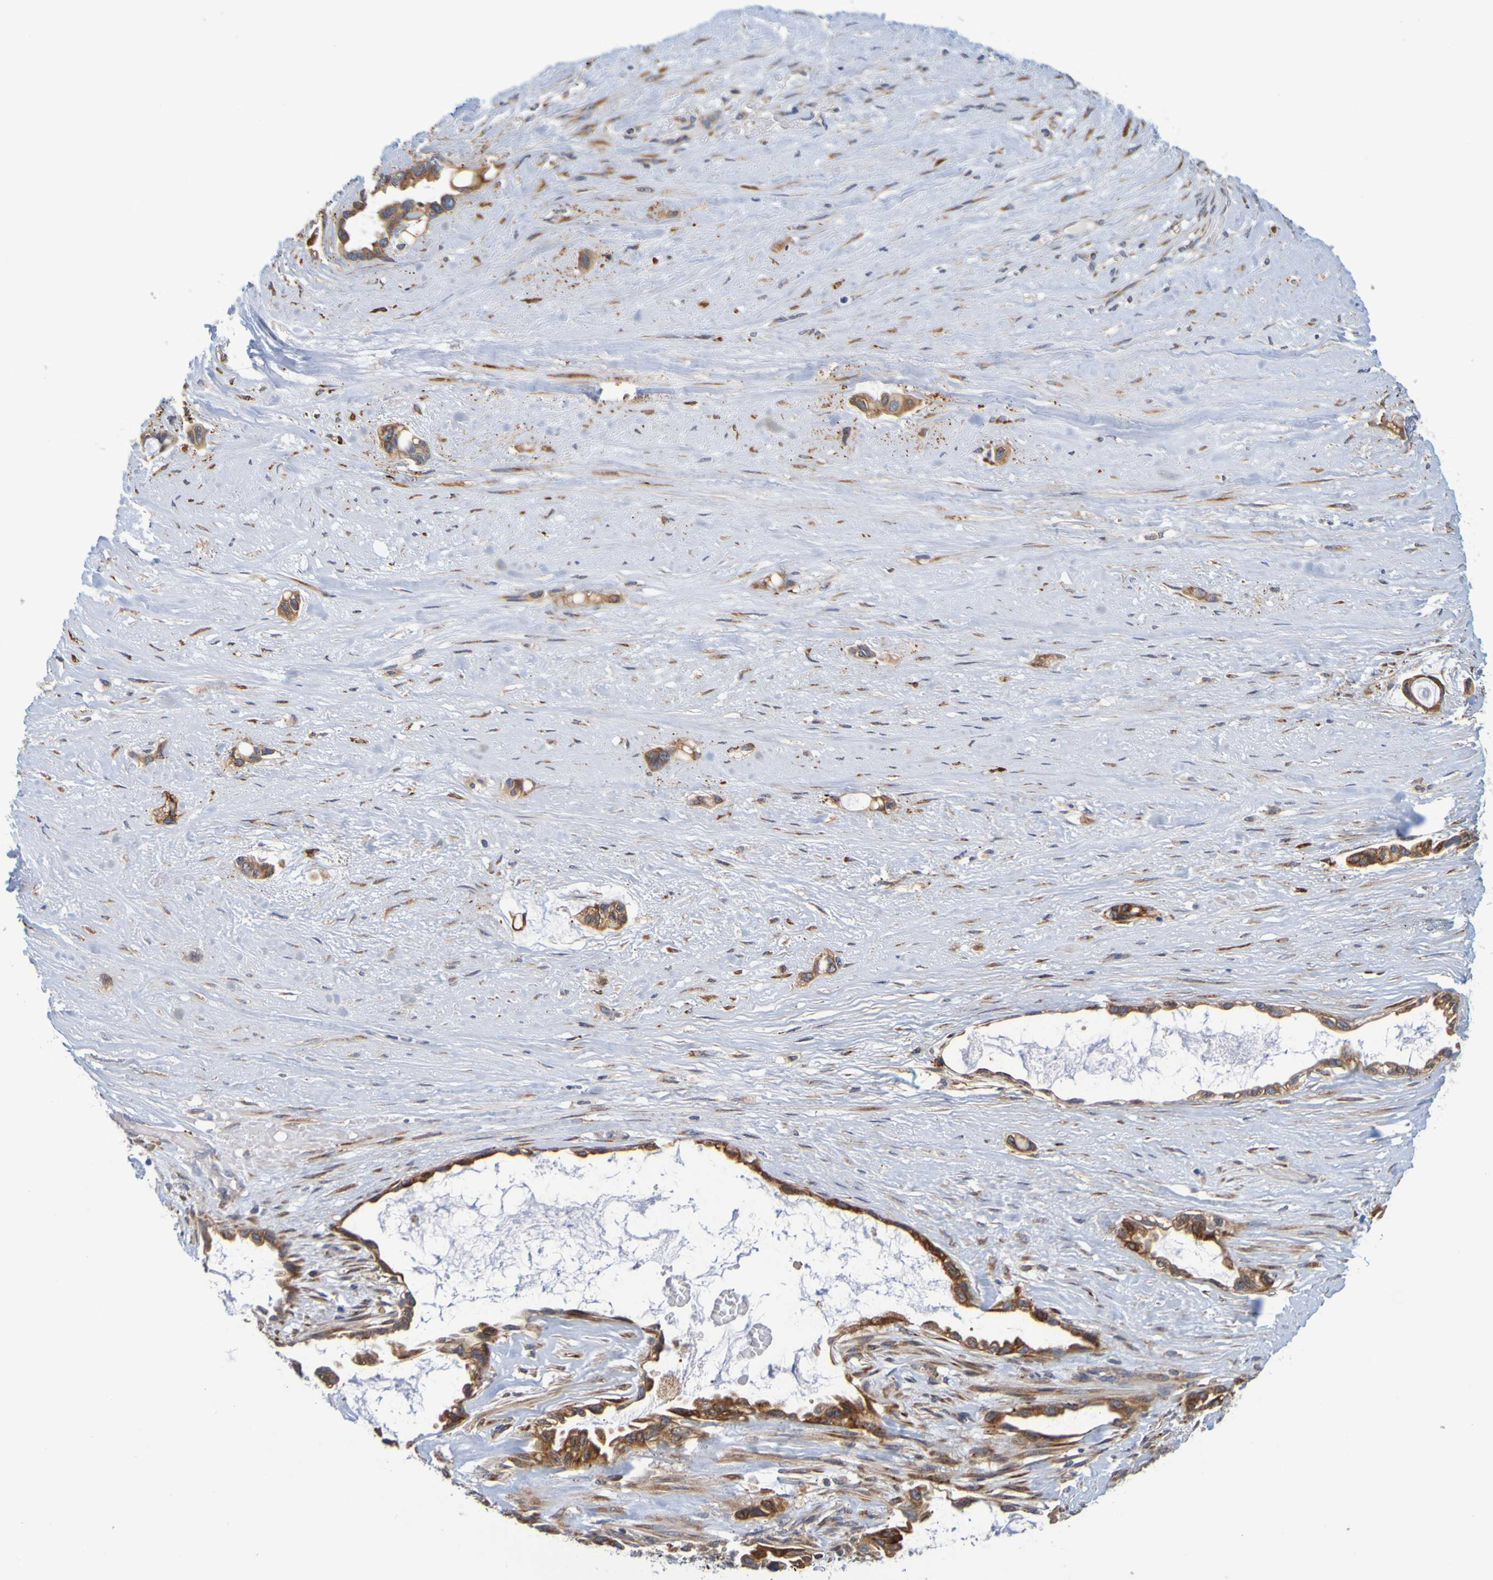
{"staining": {"intensity": "strong", "quantity": ">75%", "location": "cytoplasmic/membranous"}, "tissue": "liver cancer", "cell_type": "Tumor cells", "image_type": "cancer", "snomed": [{"axis": "morphology", "description": "Cholangiocarcinoma"}, {"axis": "topography", "description": "Liver"}], "caption": "Liver cancer (cholangiocarcinoma) tissue reveals strong cytoplasmic/membranous expression in approximately >75% of tumor cells, visualized by immunohistochemistry.", "gene": "SIL1", "patient": {"sex": "female", "age": 65}}